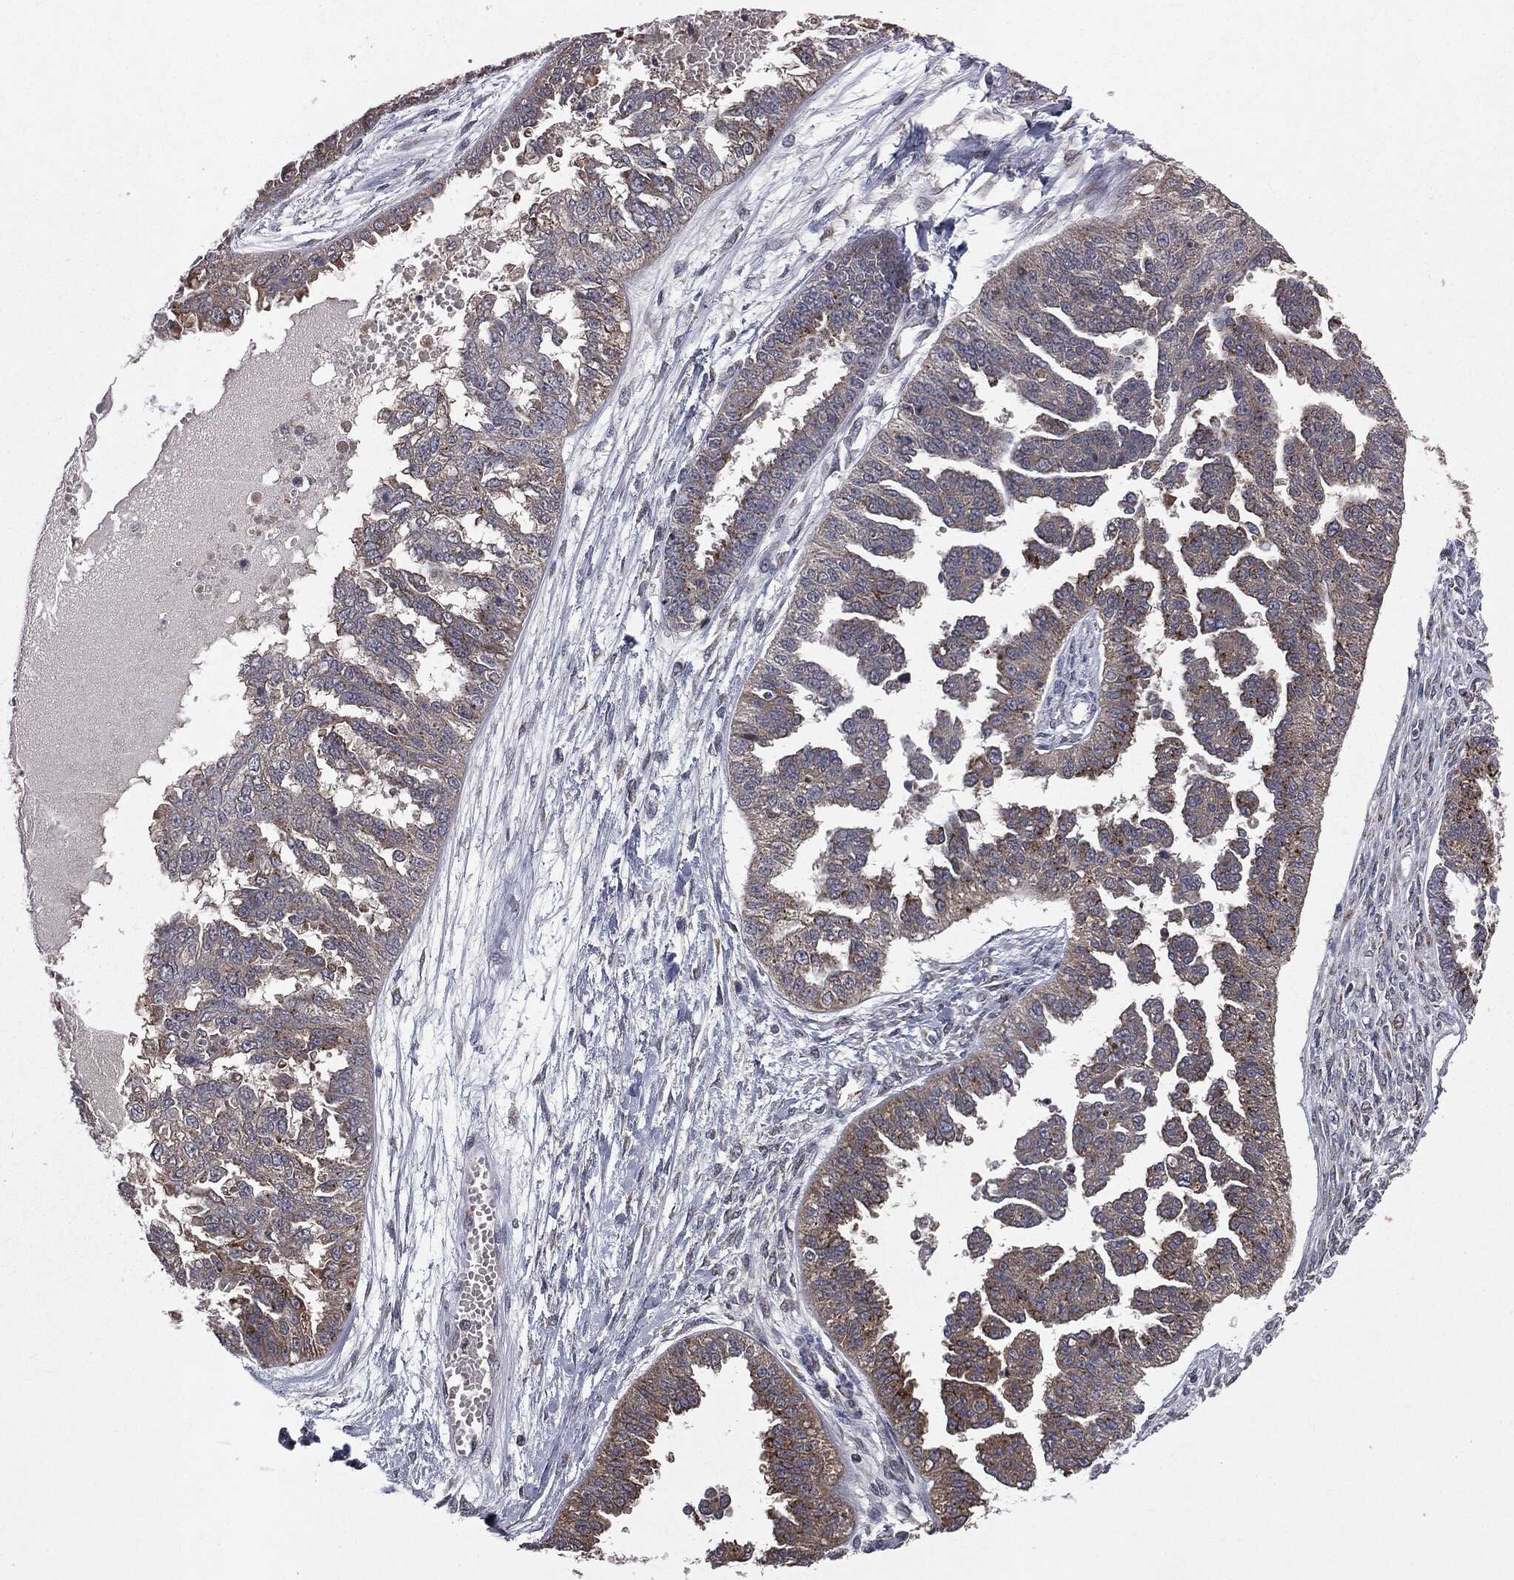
{"staining": {"intensity": "moderate", "quantity": "<25%", "location": "cytoplasmic/membranous"}, "tissue": "ovarian cancer", "cell_type": "Tumor cells", "image_type": "cancer", "snomed": [{"axis": "morphology", "description": "Cystadenocarcinoma, serous, NOS"}, {"axis": "topography", "description": "Ovary"}], "caption": "Immunohistochemistry histopathology image of ovarian cancer stained for a protein (brown), which reveals low levels of moderate cytoplasmic/membranous staining in approximately <25% of tumor cells.", "gene": "PLPPR2", "patient": {"sex": "female", "age": 58}}